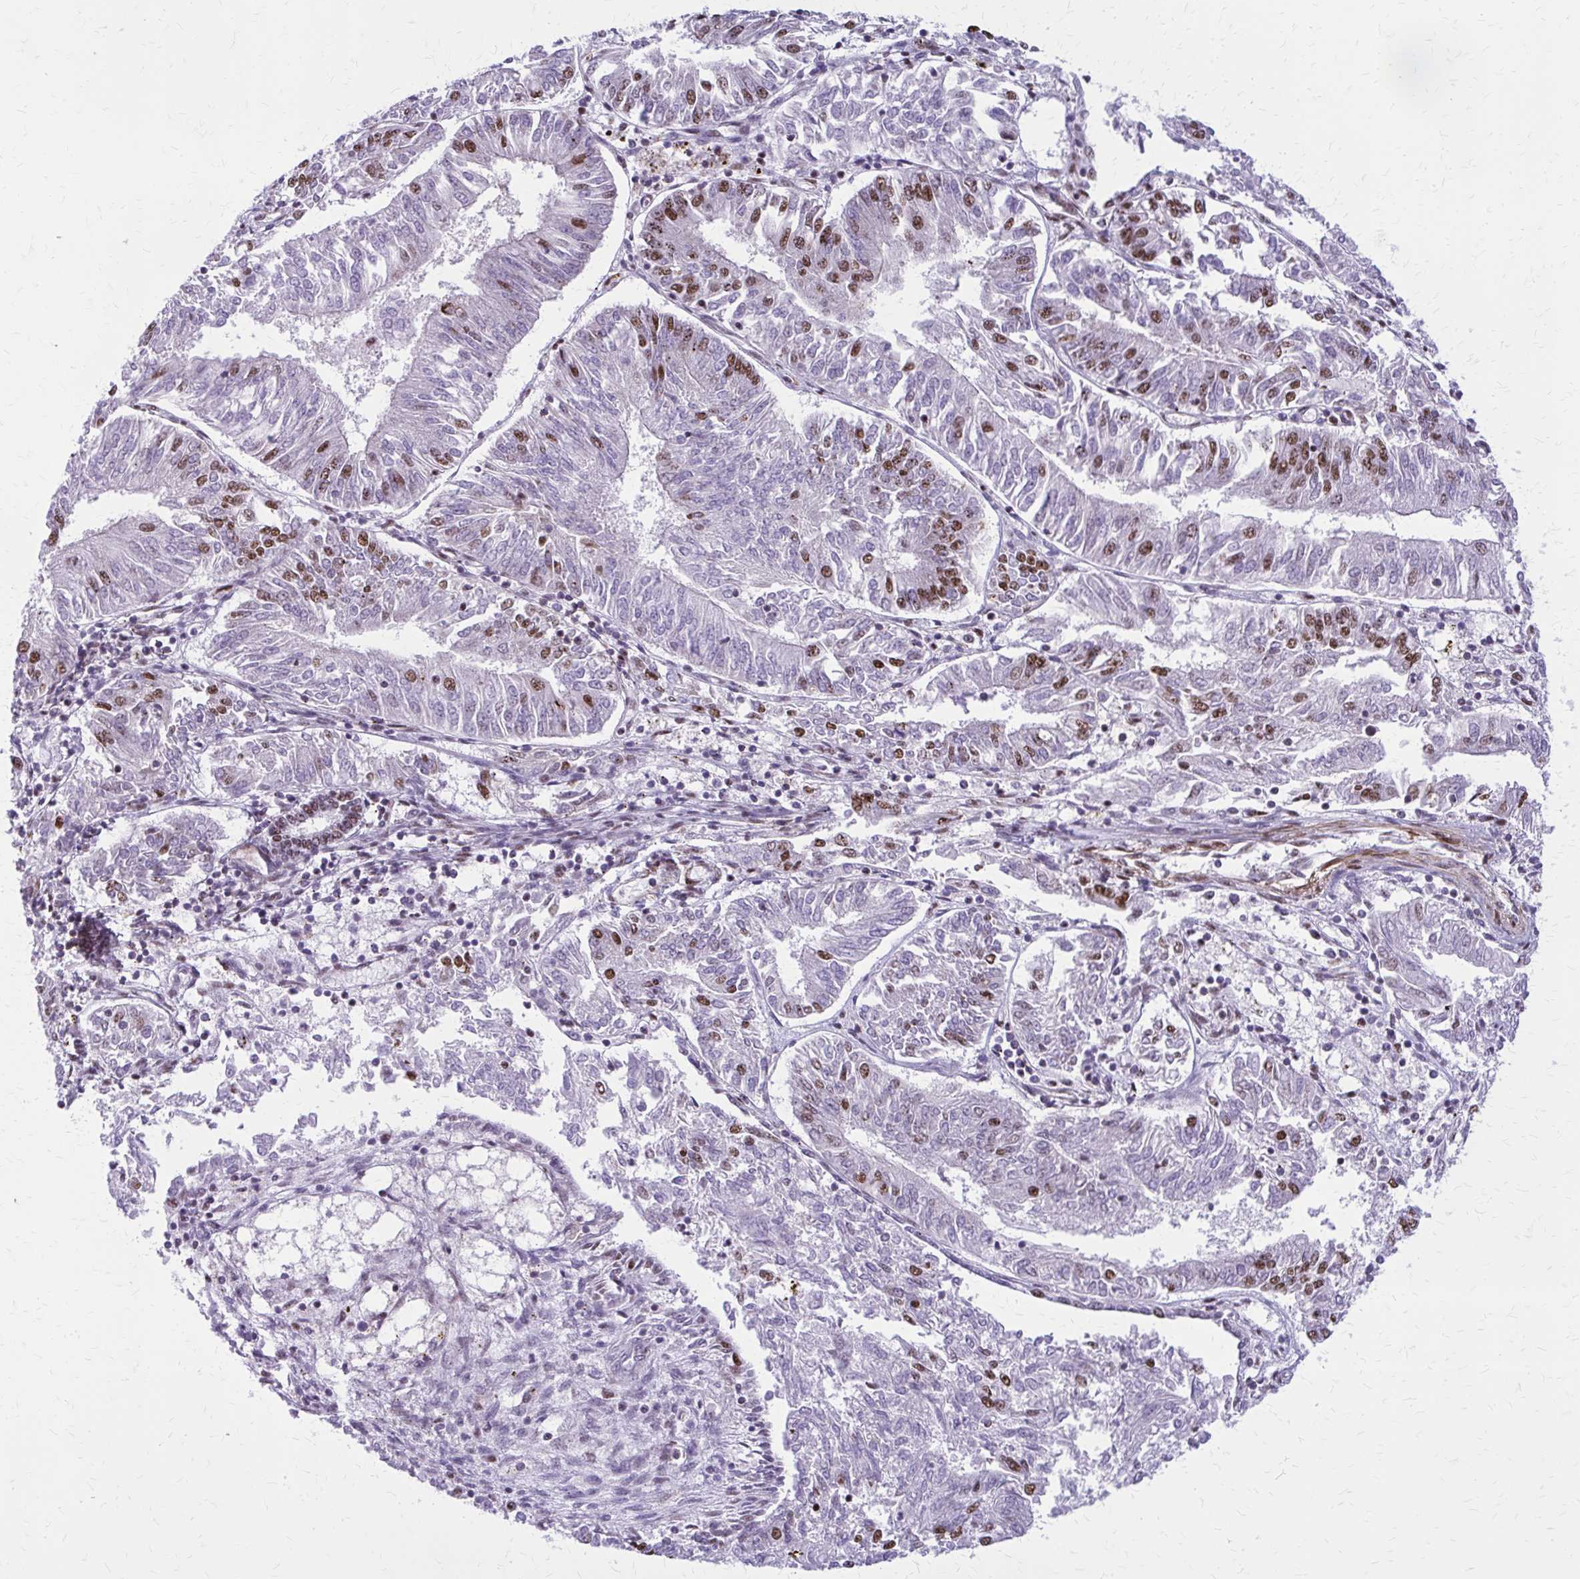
{"staining": {"intensity": "moderate", "quantity": "25%-75%", "location": "nuclear"}, "tissue": "endometrial cancer", "cell_type": "Tumor cells", "image_type": "cancer", "snomed": [{"axis": "morphology", "description": "Adenocarcinoma, NOS"}, {"axis": "topography", "description": "Endometrium"}], "caption": "Immunohistochemistry (IHC) of endometrial cancer (adenocarcinoma) reveals medium levels of moderate nuclear positivity in approximately 25%-75% of tumor cells. (Brightfield microscopy of DAB IHC at high magnification).", "gene": "NRBF2", "patient": {"sex": "female", "age": 58}}